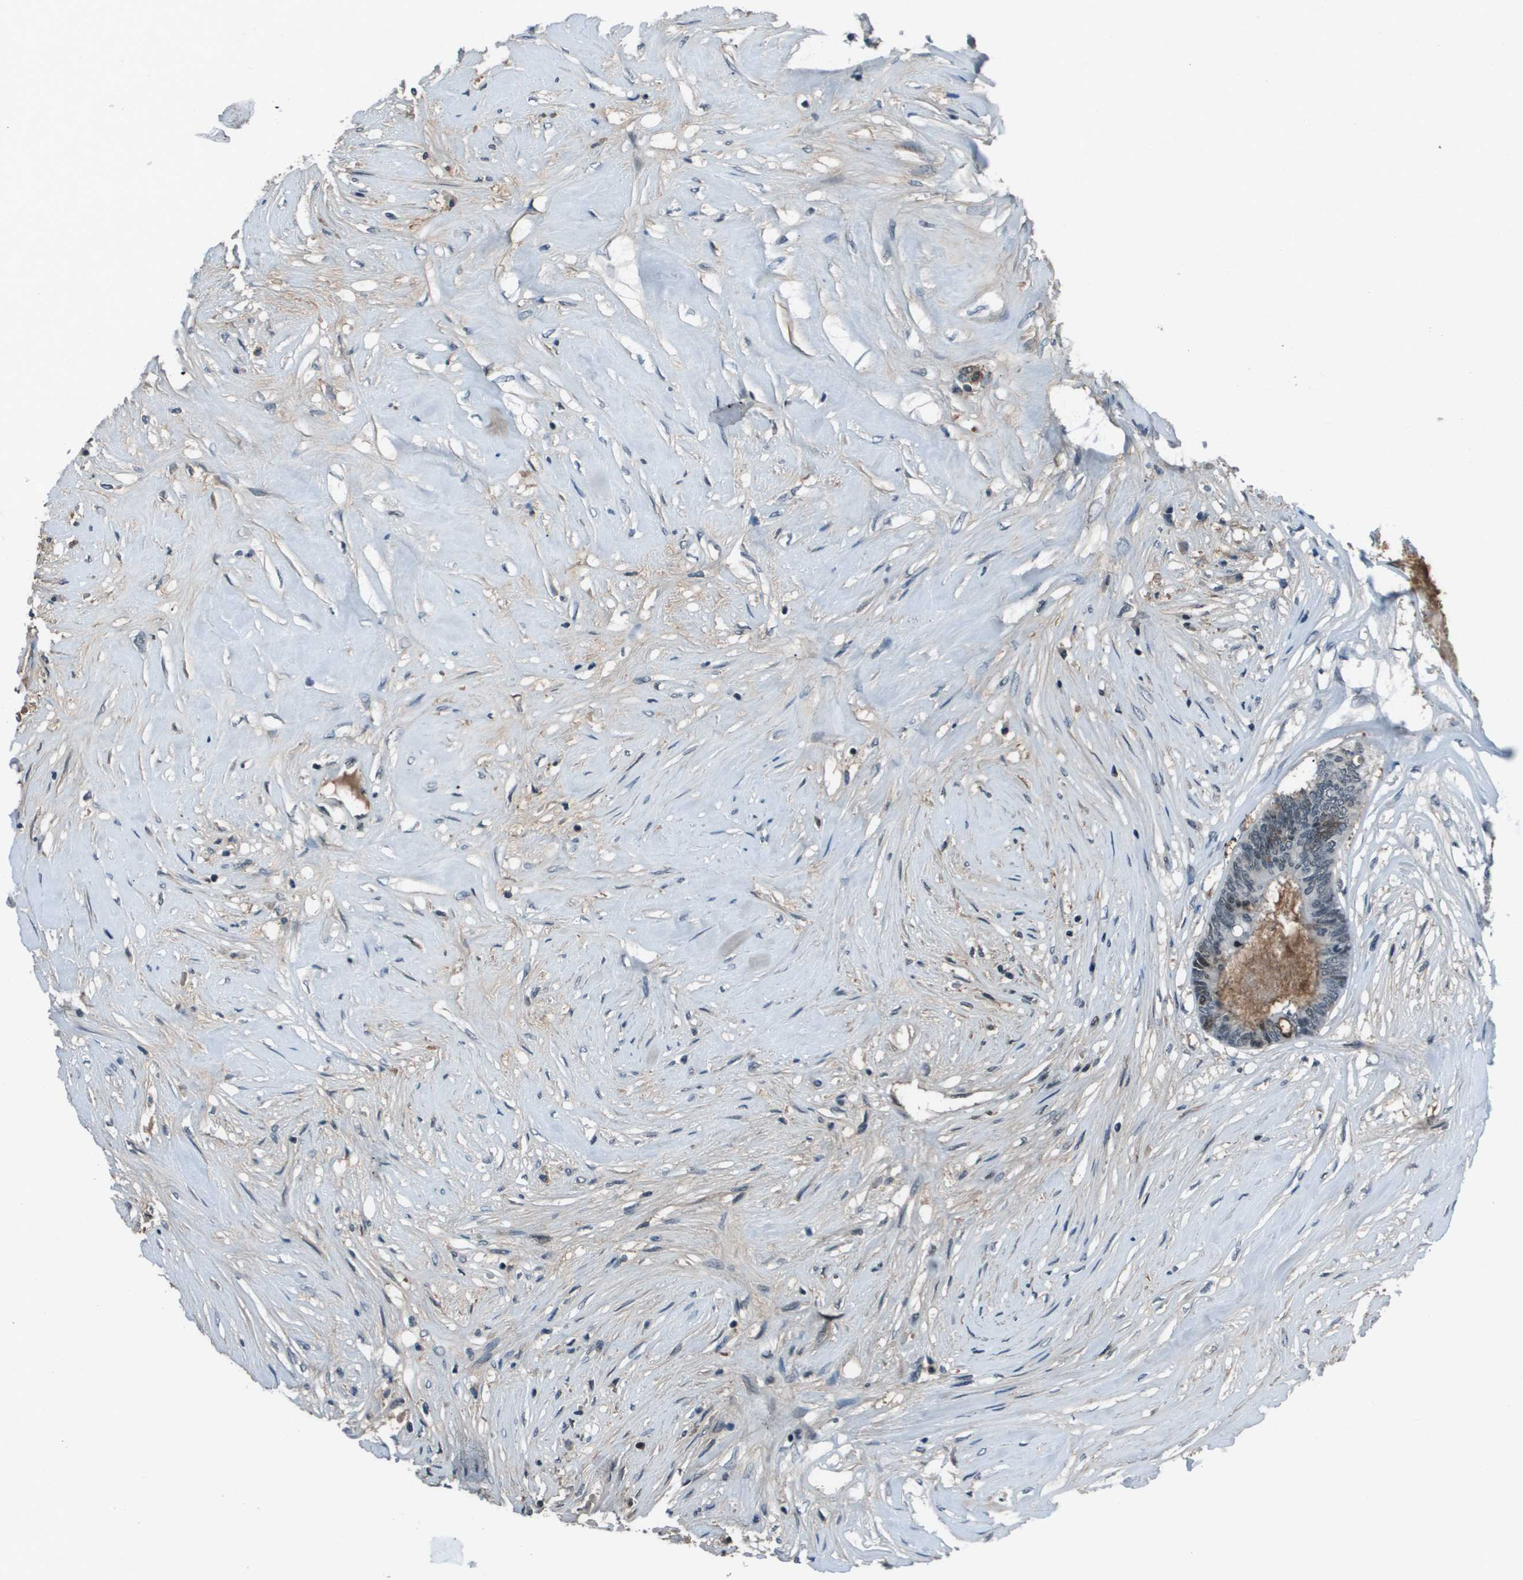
{"staining": {"intensity": "weak", "quantity": "25%-75%", "location": "nuclear"}, "tissue": "colorectal cancer", "cell_type": "Tumor cells", "image_type": "cancer", "snomed": [{"axis": "morphology", "description": "Adenocarcinoma, NOS"}, {"axis": "topography", "description": "Rectum"}], "caption": "A micrograph of colorectal adenocarcinoma stained for a protein reveals weak nuclear brown staining in tumor cells.", "gene": "THRAP3", "patient": {"sex": "male", "age": 63}}